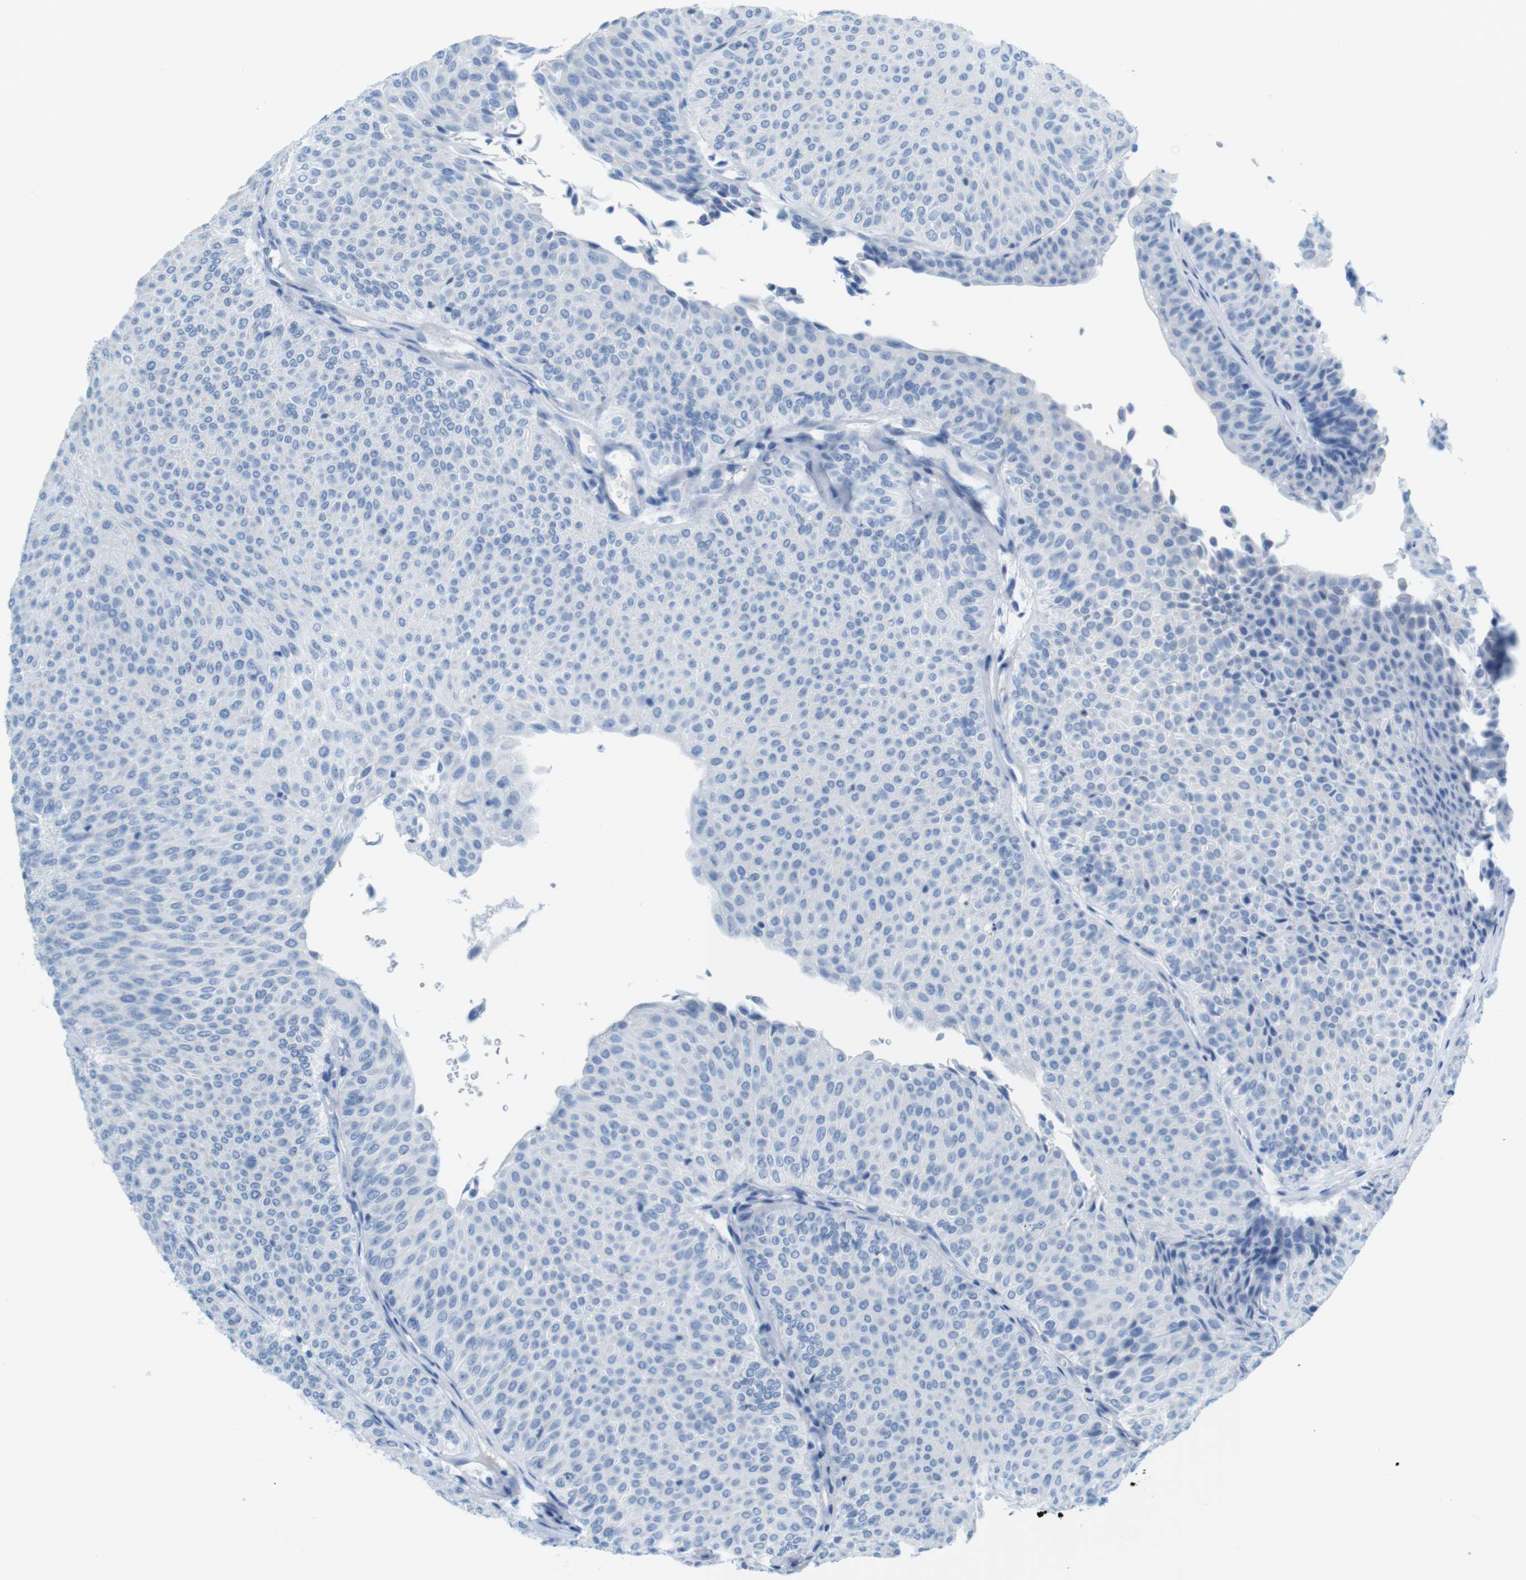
{"staining": {"intensity": "negative", "quantity": "none", "location": "none"}, "tissue": "urothelial cancer", "cell_type": "Tumor cells", "image_type": "cancer", "snomed": [{"axis": "morphology", "description": "Urothelial carcinoma, Low grade"}, {"axis": "topography", "description": "Urinary bladder"}], "caption": "The IHC histopathology image has no significant expression in tumor cells of urothelial cancer tissue.", "gene": "GAP43", "patient": {"sex": "male", "age": 78}}